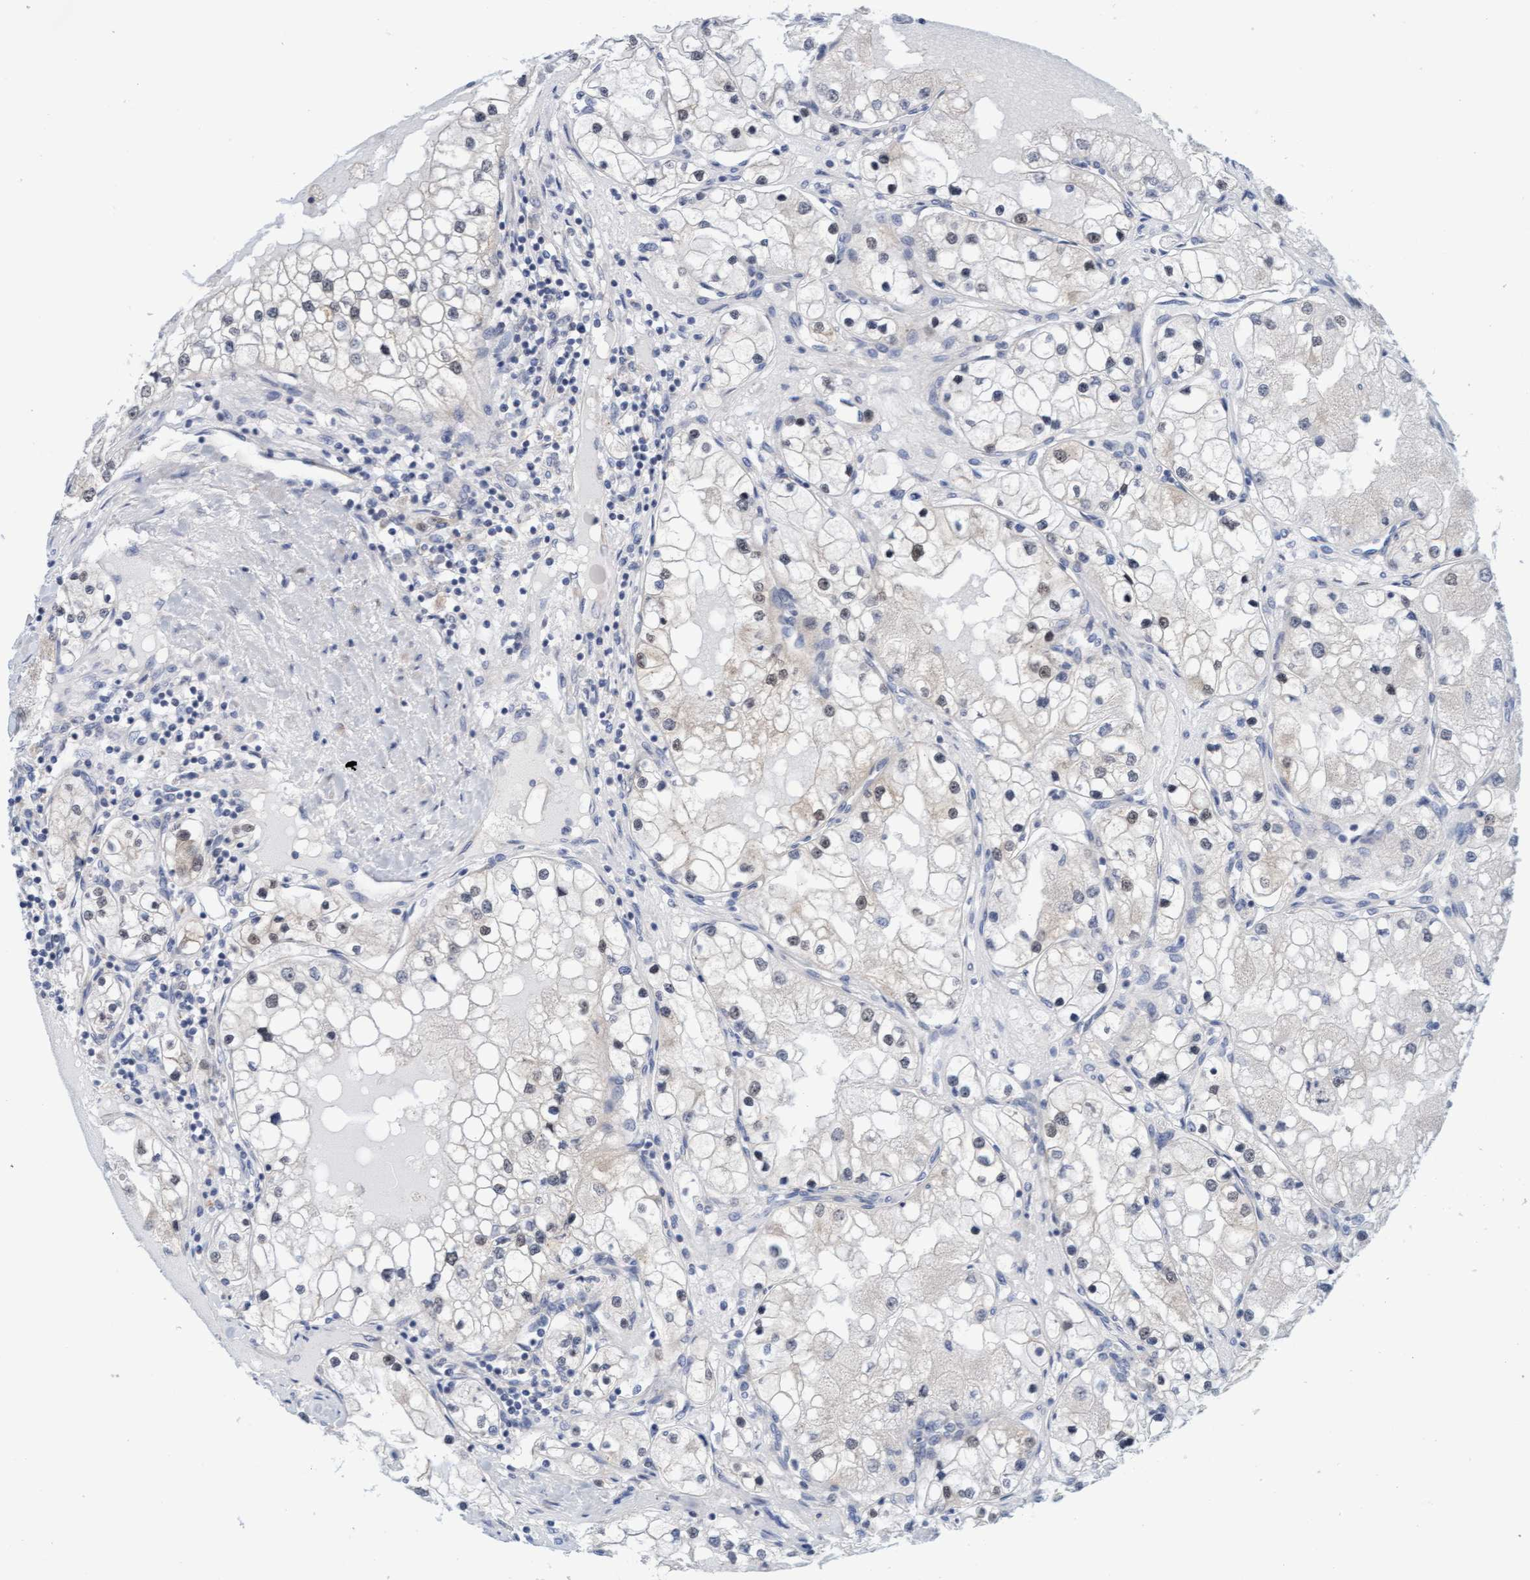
{"staining": {"intensity": "weak", "quantity": "<25%", "location": "nuclear"}, "tissue": "renal cancer", "cell_type": "Tumor cells", "image_type": "cancer", "snomed": [{"axis": "morphology", "description": "Adenocarcinoma, NOS"}, {"axis": "topography", "description": "Kidney"}], "caption": "This is an immunohistochemistry image of human renal cancer. There is no positivity in tumor cells.", "gene": "AMZ2", "patient": {"sex": "male", "age": 68}}